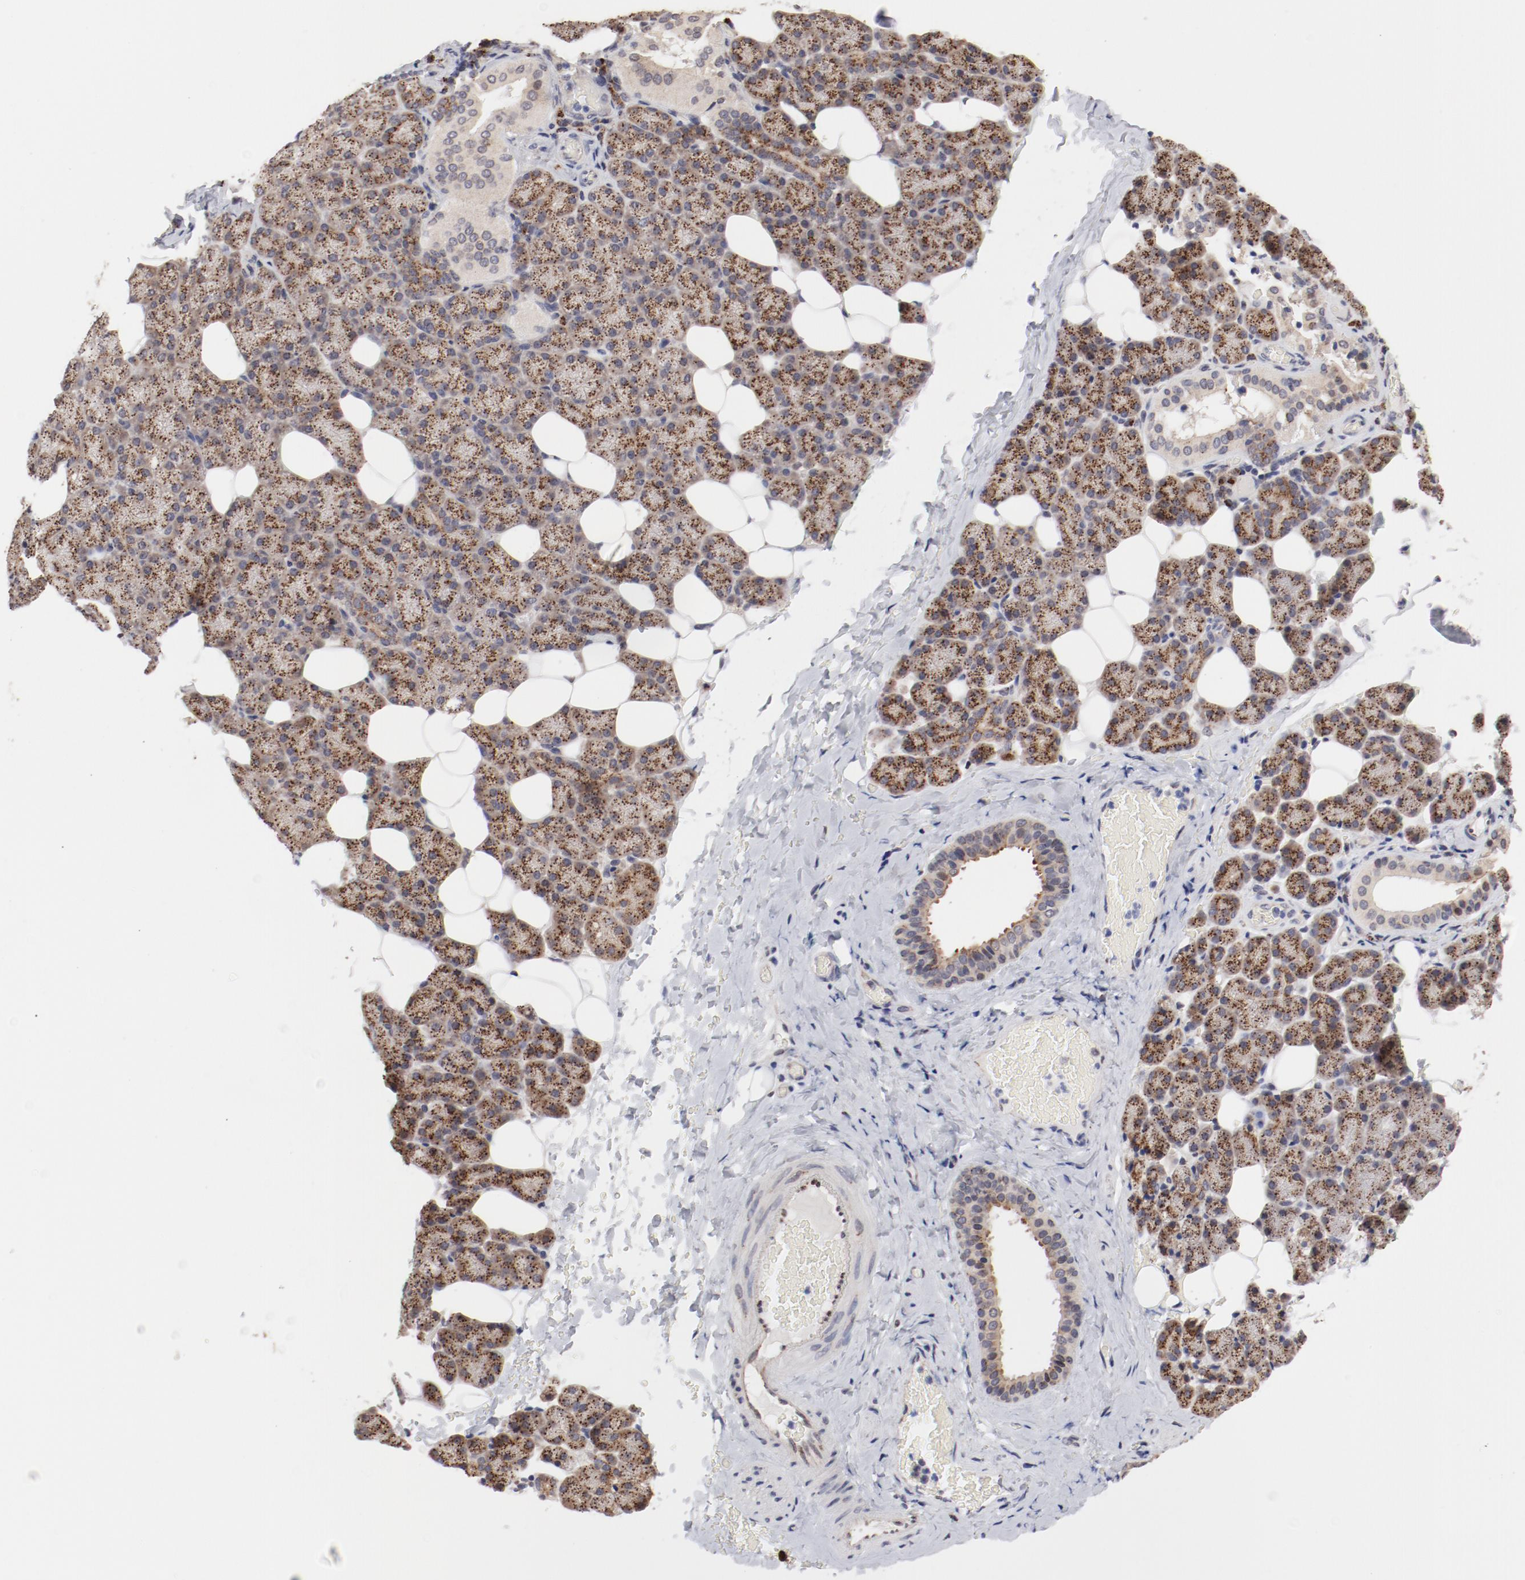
{"staining": {"intensity": "strong", "quantity": "25%-75%", "location": "cytoplasmic/membranous"}, "tissue": "salivary gland", "cell_type": "Glandular cells", "image_type": "normal", "snomed": [{"axis": "morphology", "description": "Normal tissue, NOS"}, {"axis": "topography", "description": "Lymph node"}, {"axis": "topography", "description": "Salivary gland"}], "caption": "IHC of unremarkable salivary gland reveals high levels of strong cytoplasmic/membranous staining in about 25%-75% of glandular cells.", "gene": "RPL12", "patient": {"sex": "male", "age": 8}}